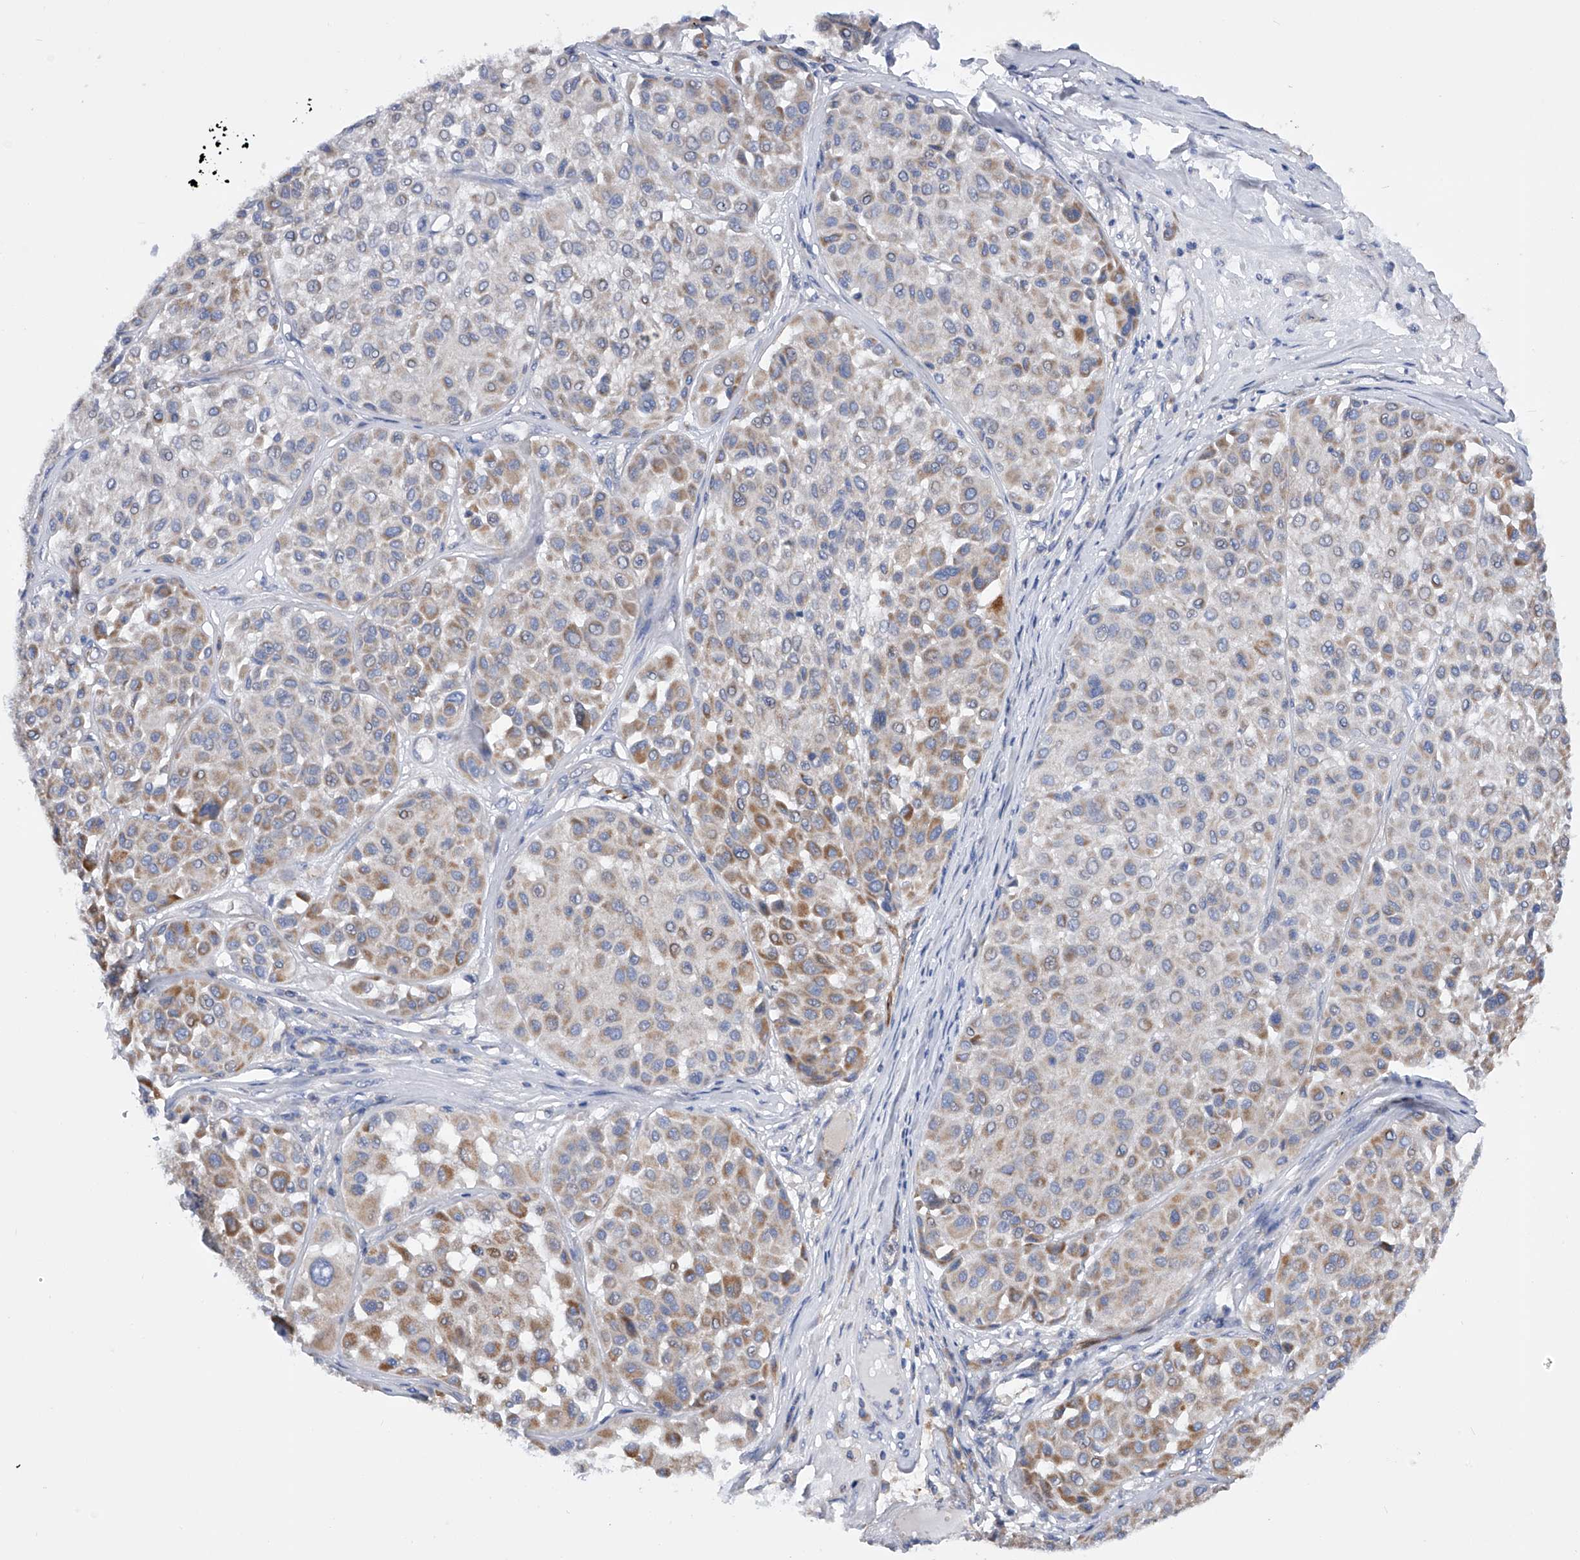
{"staining": {"intensity": "moderate", "quantity": "<25%", "location": "cytoplasmic/membranous"}, "tissue": "melanoma", "cell_type": "Tumor cells", "image_type": "cancer", "snomed": [{"axis": "morphology", "description": "Malignant melanoma, Metastatic site"}, {"axis": "topography", "description": "Soft tissue"}], "caption": "IHC histopathology image of neoplastic tissue: melanoma stained using immunohistochemistry (IHC) displays low levels of moderate protein expression localized specifically in the cytoplasmic/membranous of tumor cells, appearing as a cytoplasmic/membranous brown color.", "gene": "MLYCD", "patient": {"sex": "male", "age": 41}}